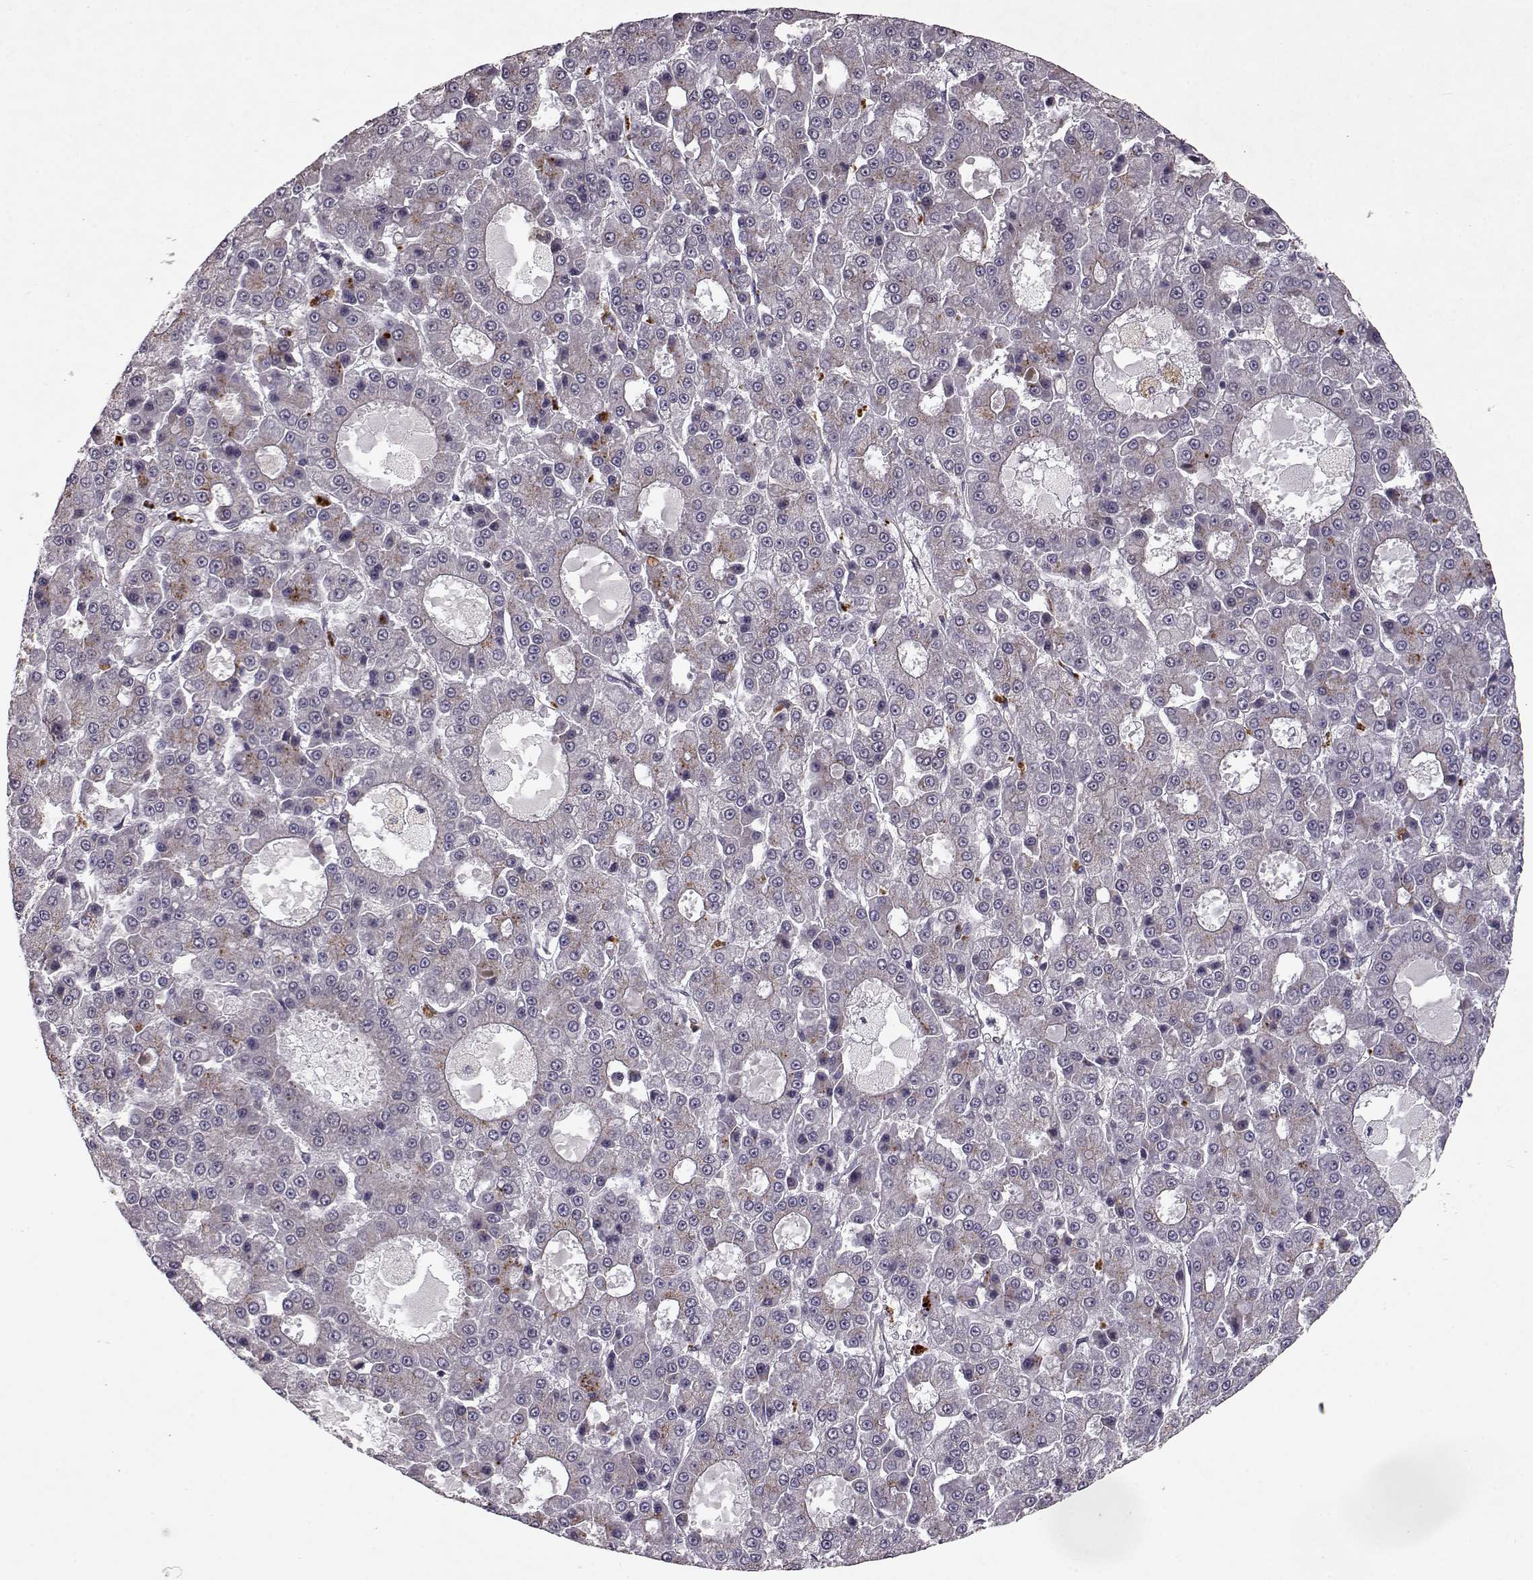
{"staining": {"intensity": "weak", "quantity": "<25%", "location": "cytoplasmic/membranous"}, "tissue": "liver cancer", "cell_type": "Tumor cells", "image_type": "cancer", "snomed": [{"axis": "morphology", "description": "Carcinoma, Hepatocellular, NOS"}, {"axis": "topography", "description": "Liver"}], "caption": "High power microscopy photomicrograph of an immunohistochemistry (IHC) histopathology image of liver hepatocellular carcinoma, revealing no significant positivity in tumor cells. (DAB IHC with hematoxylin counter stain).", "gene": "RANBP1", "patient": {"sex": "male", "age": 70}}